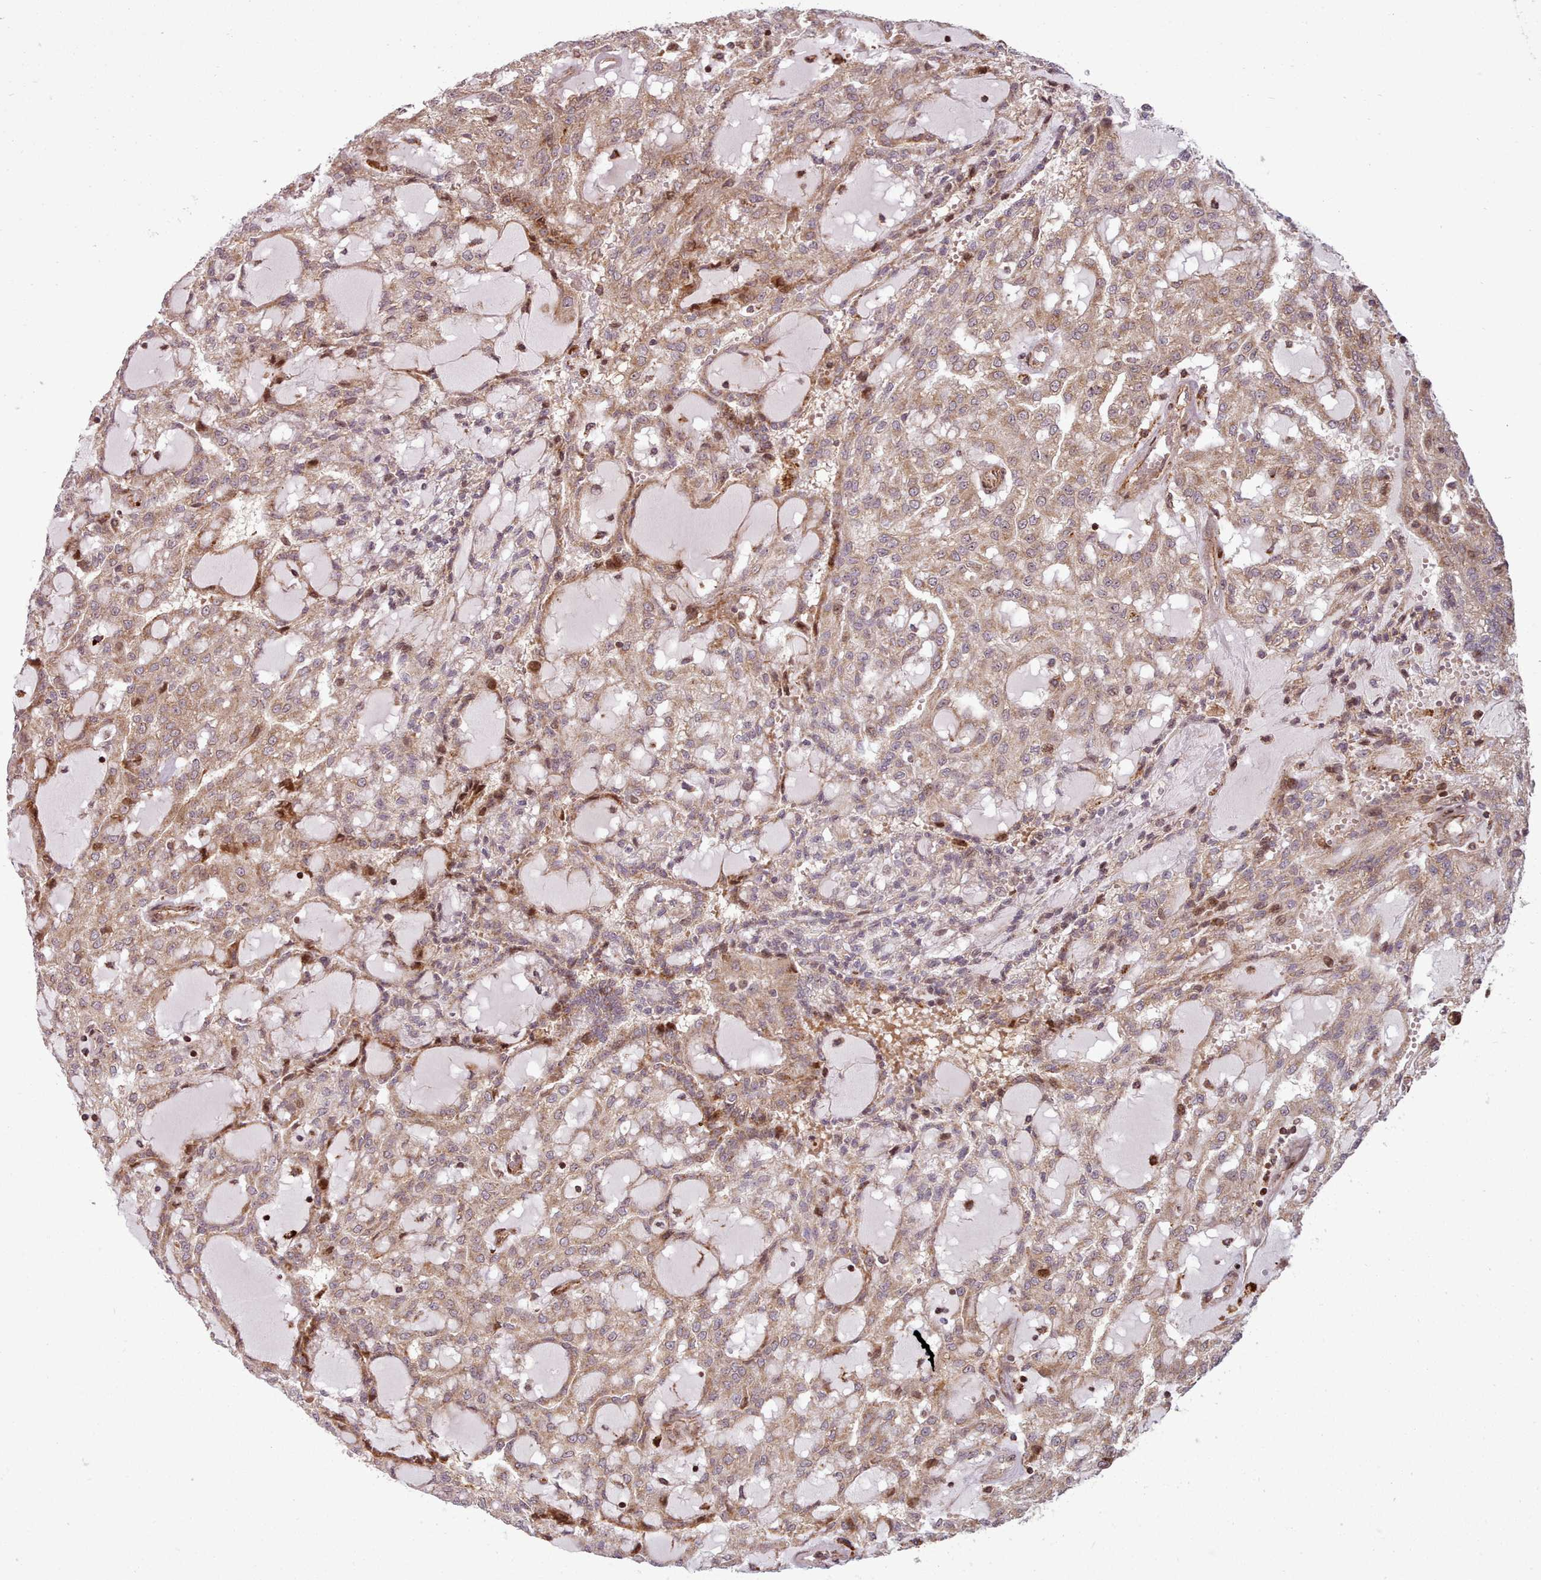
{"staining": {"intensity": "weak", "quantity": ">75%", "location": "cytoplasmic/membranous"}, "tissue": "renal cancer", "cell_type": "Tumor cells", "image_type": "cancer", "snomed": [{"axis": "morphology", "description": "Adenocarcinoma, NOS"}, {"axis": "topography", "description": "Kidney"}], "caption": "A photomicrograph showing weak cytoplasmic/membranous positivity in approximately >75% of tumor cells in adenocarcinoma (renal), as visualized by brown immunohistochemical staining.", "gene": "NLRP7", "patient": {"sex": "male", "age": 63}}